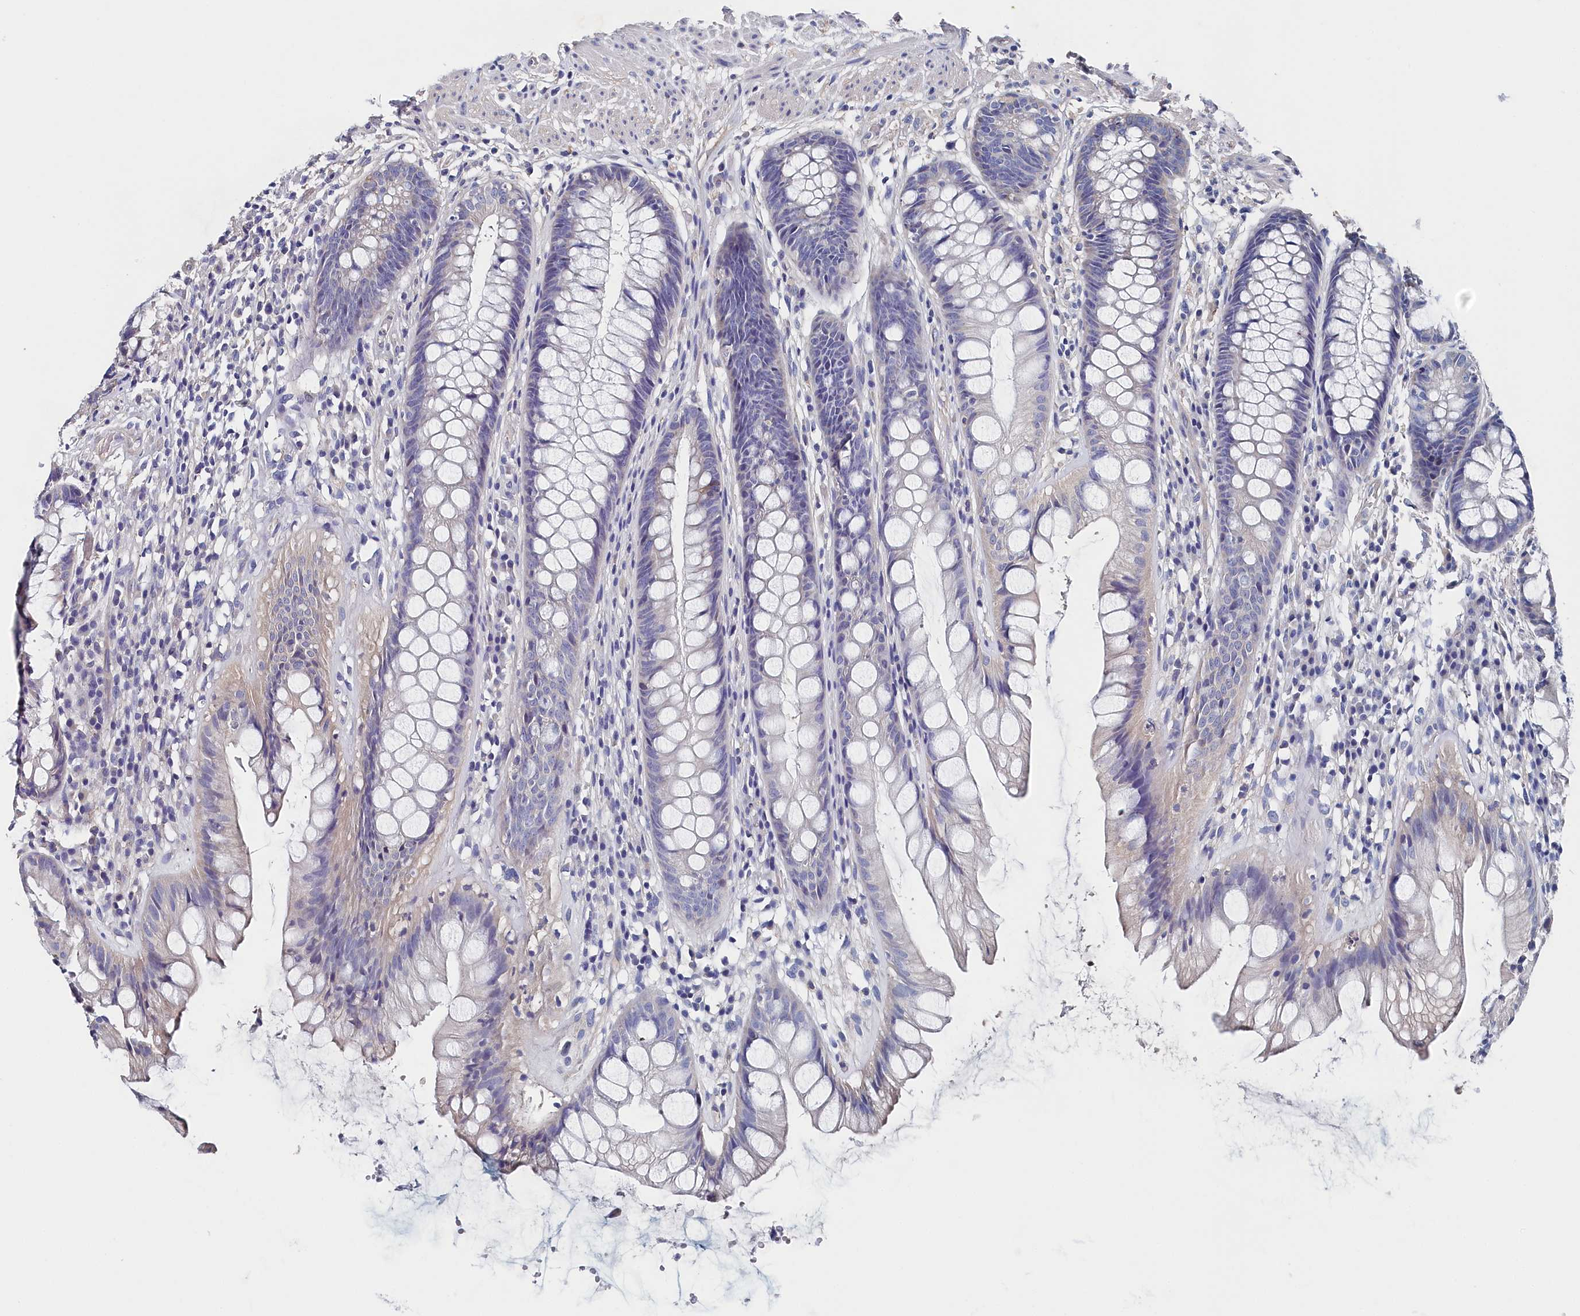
{"staining": {"intensity": "weak", "quantity": "<25%", "location": "cytoplasmic/membranous"}, "tissue": "rectum", "cell_type": "Glandular cells", "image_type": "normal", "snomed": [{"axis": "morphology", "description": "Normal tissue, NOS"}, {"axis": "topography", "description": "Rectum"}], "caption": "A high-resolution photomicrograph shows IHC staining of normal rectum, which shows no significant expression in glandular cells. (Immunohistochemistry (ihc), brightfield microscopy, high magnification).", "gene": "BHMT", "patient": {"sex": "male", "age": 74}}